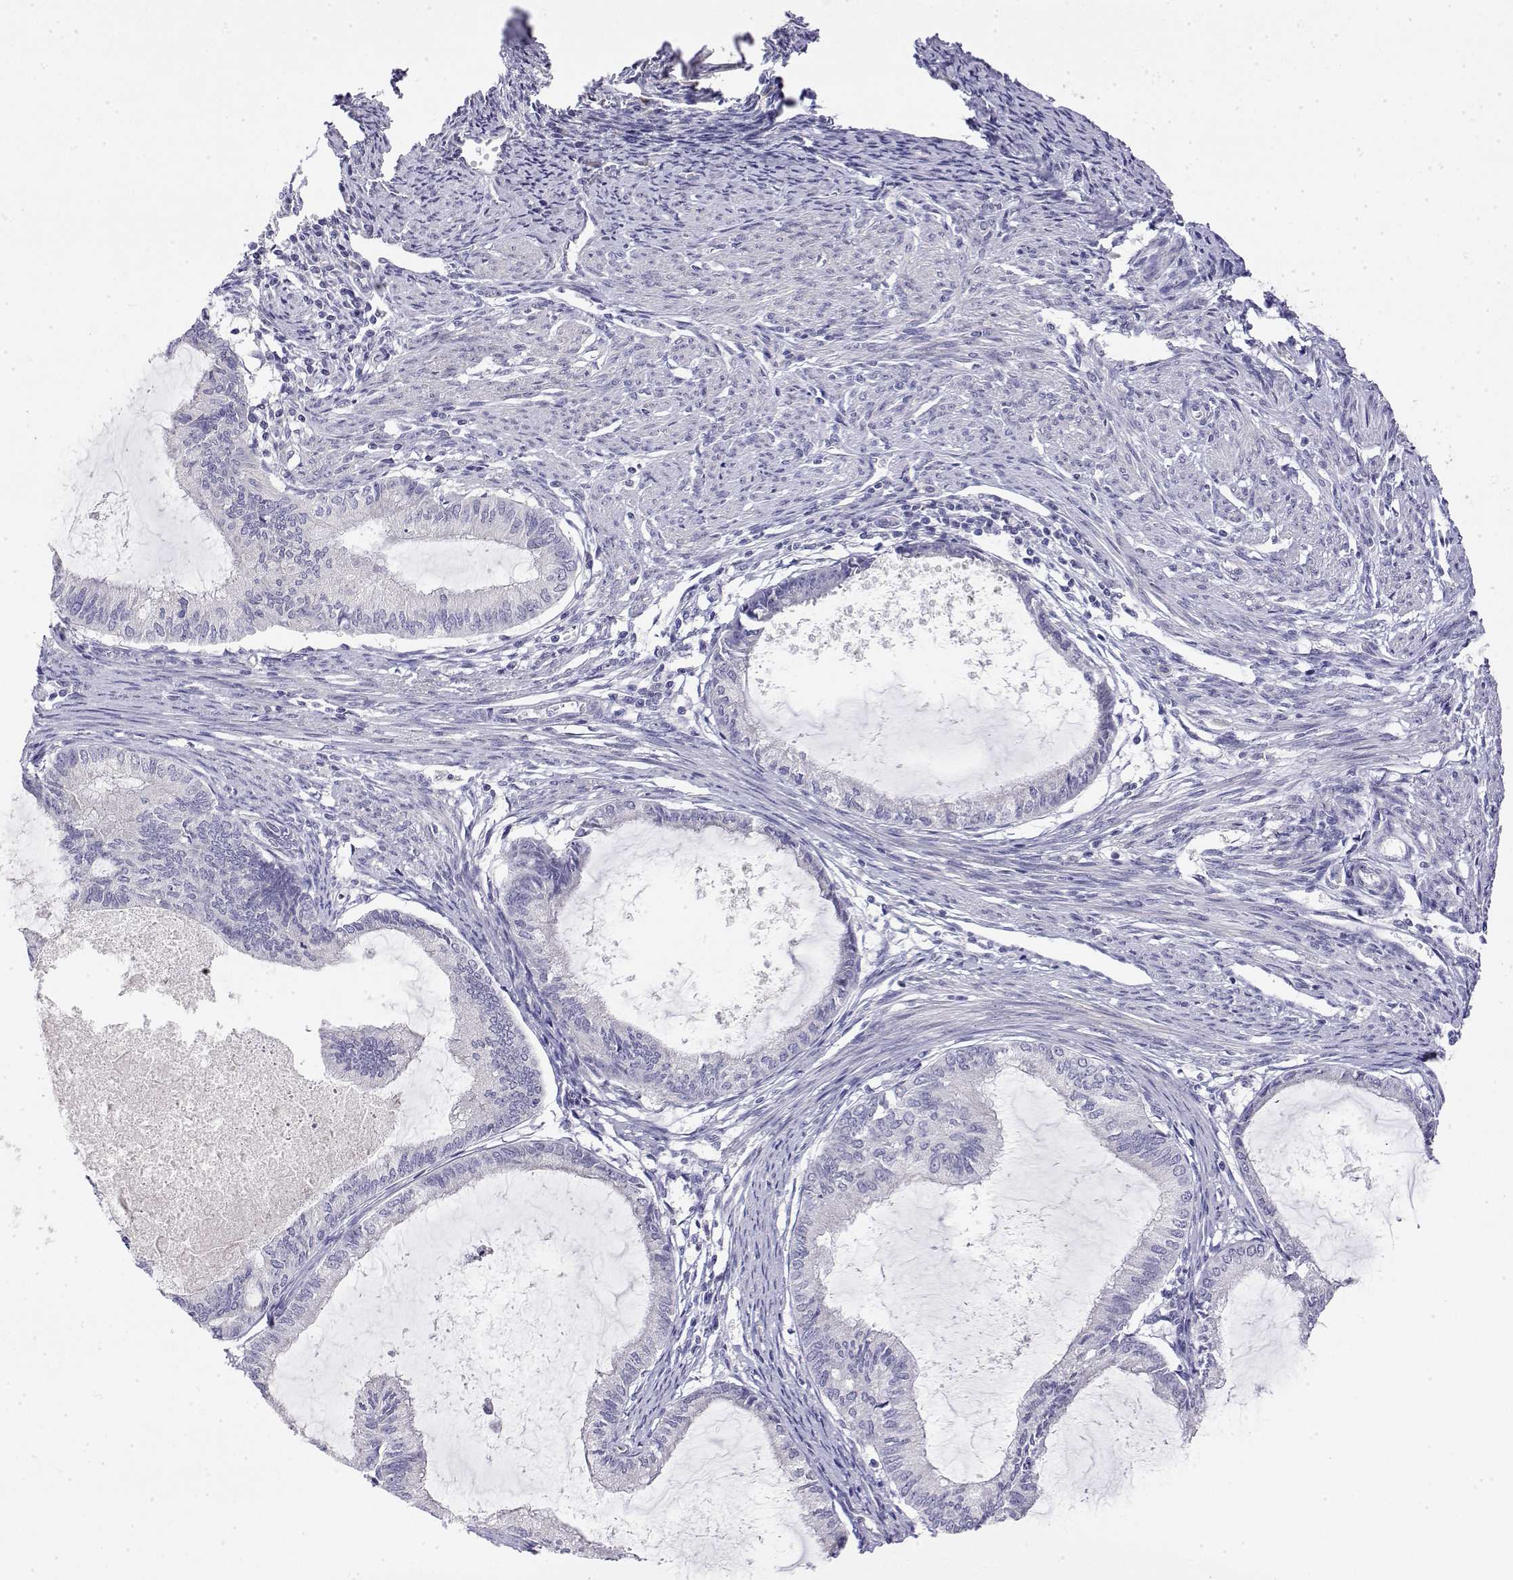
{"staining": {"intensity": "negative", "quantity": "none", "location": "none"}, "tissue": "endometrial cancer", "cell_type": "Tumor cells", "image_type": "cancer", "snomed": [{"axis": "morphology", "description": "Adenocarcinoma, NOS"}, {"axis": "topography", "description": "Endometrium"}], "caption": "This is an IHC micrograph of endometrial adenocarcinoma. There is no positivity in tumor cells.", "gene": "LY6D", "patient": {"sex": "female", "age": 86}}